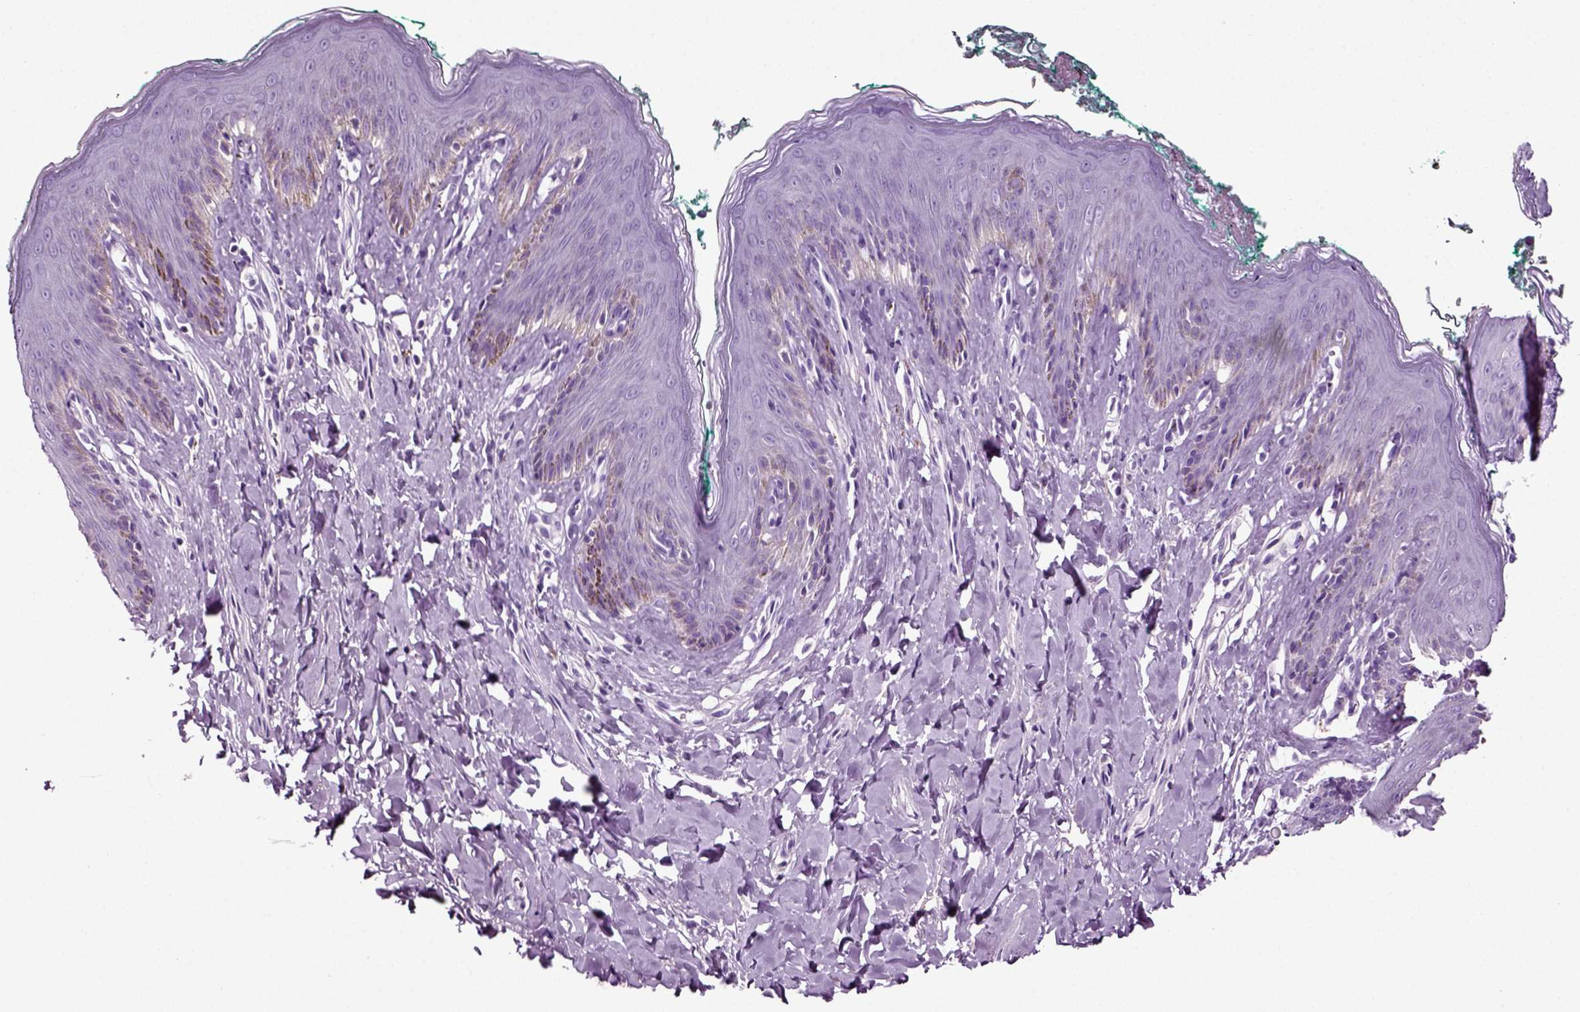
{"staining": {"intensity": "negative", "quantity": "none", "location": "none"}, "tissue": "skin", "cell_type": "Epidermal cells", "image_type": "normal", "snomed": [{"axis": "morphology", "description": "Normal tissue, NOS"}, {"axis": "topography", "description": "Vulva"}], "caption": "Immunohistochemical staining of benign human skin exhibits no significant positivity in epidermal cells. (Stains: DAB IHC with hematoxylin counter stain, Microscopy: brightfield microscopy at high magnification).", "gene": "DNAH10", "patient": {"sex": "female", "age": 66}}